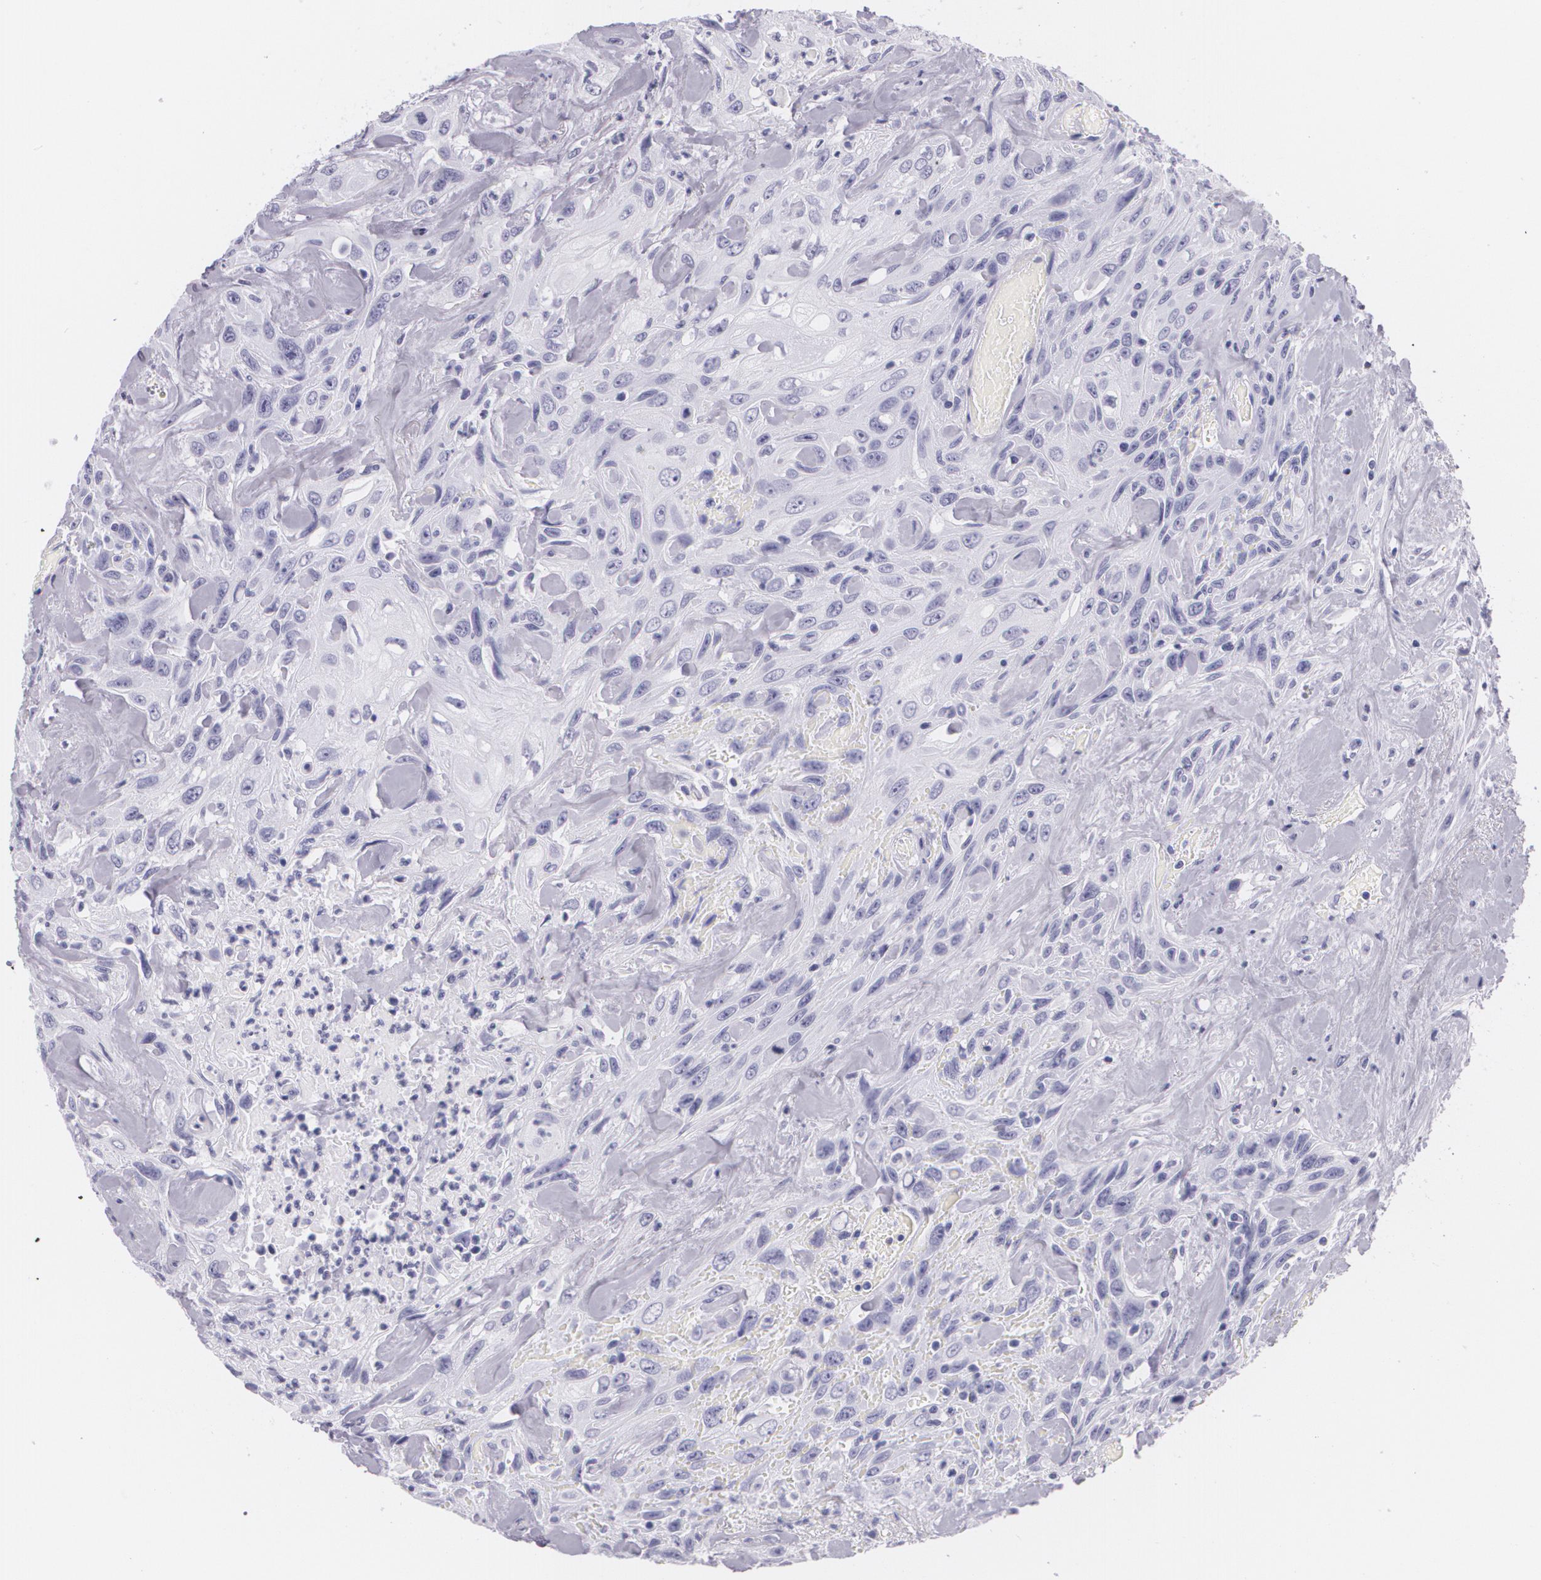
{"staining": {"intensity": "negative", "quantity": "none", "location": "none"}, "tissue": "urothelial cancer", "cell_type": "Tumor cells", "image_type": "cancer", "snomed": [{"axis": "morphology", "description": "Urothelial carcinoma, High grade"}, {"axis": "topography", "description": "Urinary bladder"}], "caption": "Urothelial carcinoma (high-grade) was stained to show a protein in brown. There is no significant staining in tumor cells.", "gene": "DLG4", "patient": {"sex": "female", "age": 84}}